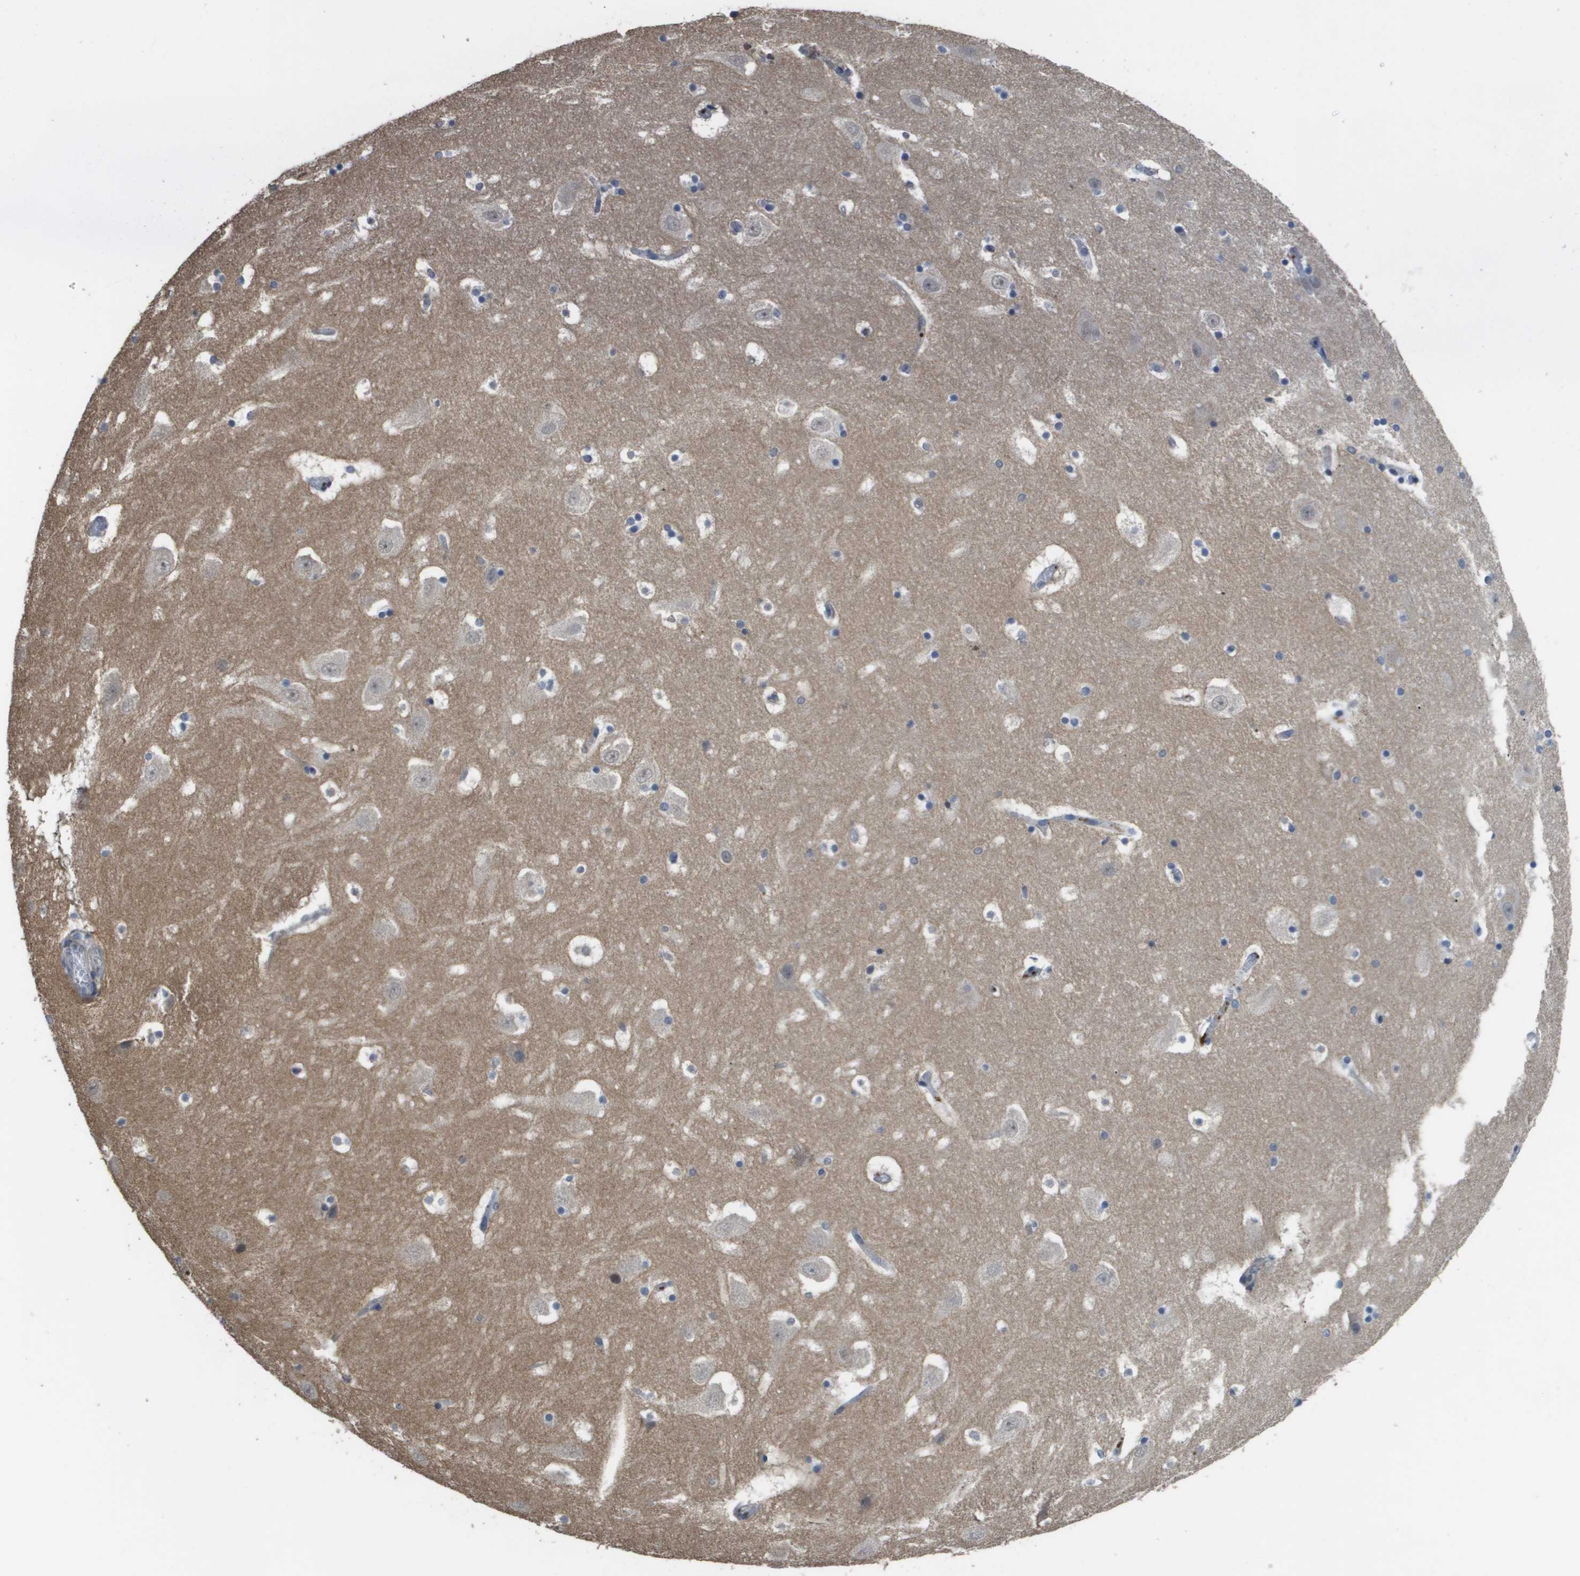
{"staining": {"intensity": "negative", "quantity": "none", "location": "none"}, "tissue": "hippocampus", "cell_type": "Glial cells", "image_type": "normal", "snomed": [{"axis": "morphology", "description": "Normal tissue, NOS"}, {"axis": "topography", "description": "Hippocampus"}], "caption": "Glial cells show no significant protein positivity in unremarkable hippocampus.", "gene": "RAB27B", "patient": {"sex": "male", "age": 45}}